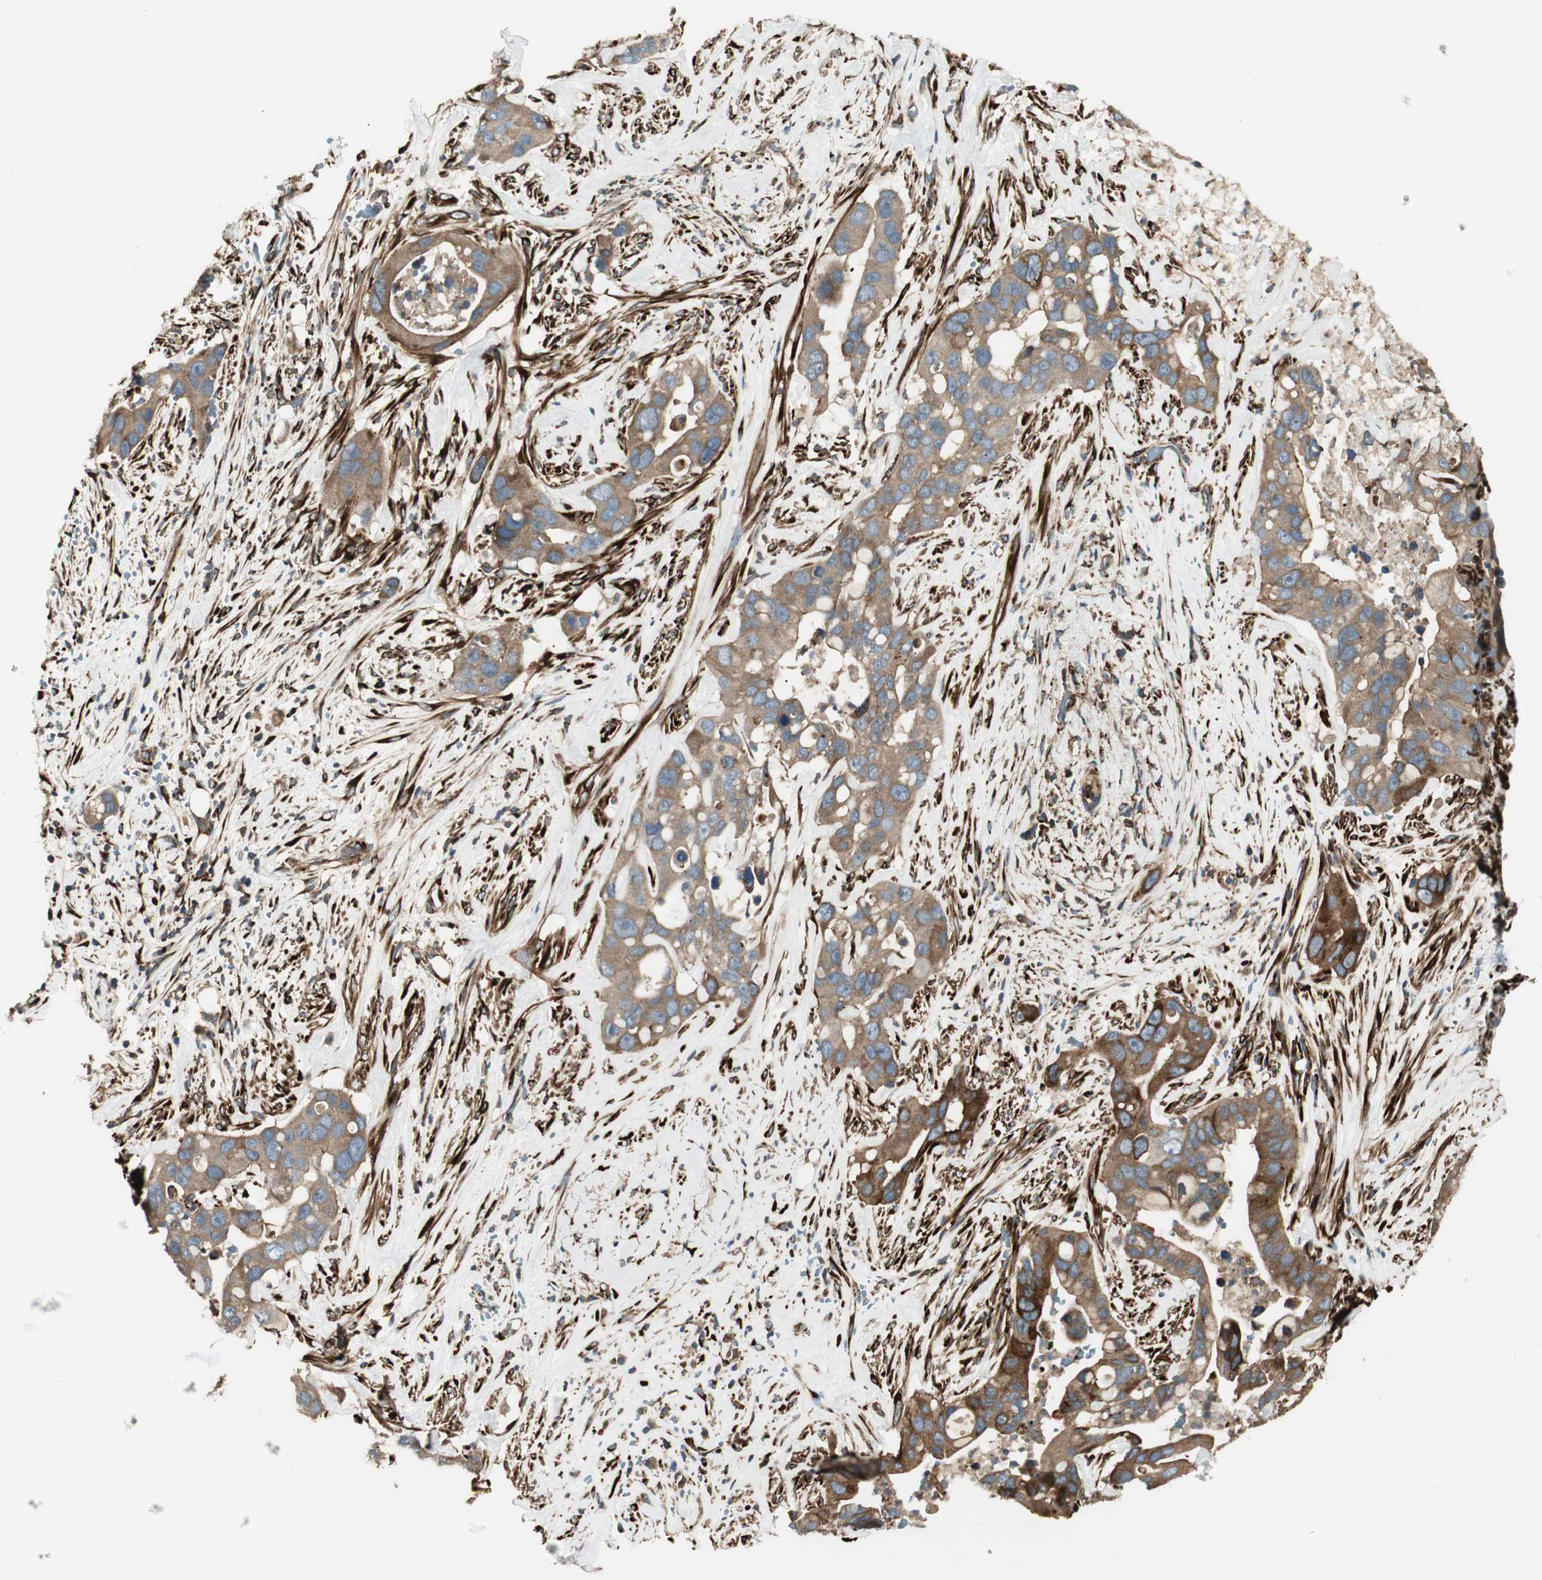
{"staining": {"intensity": "strong", "quantity": ">75%", "location": "cytoplasmic/membranous"}, "tissue": "liver cancer", "cell_type": "Tumor cells", "image_type": "cancer", "snomed": [{"axis": "morphology", "description": "Cholangiocarcinoma"}, {"axis": "topography", "description": "Liver"}], "caption": "IHC micrograph of human liver cholangiocarcinoma stained for a protein (brown), which demonstrates high levels of strong cytoplasmic/membranous expression in approximately >75% of tumor cells.", "gene": "PRKG1", "patient": {"sex": "female", "age": 65}}